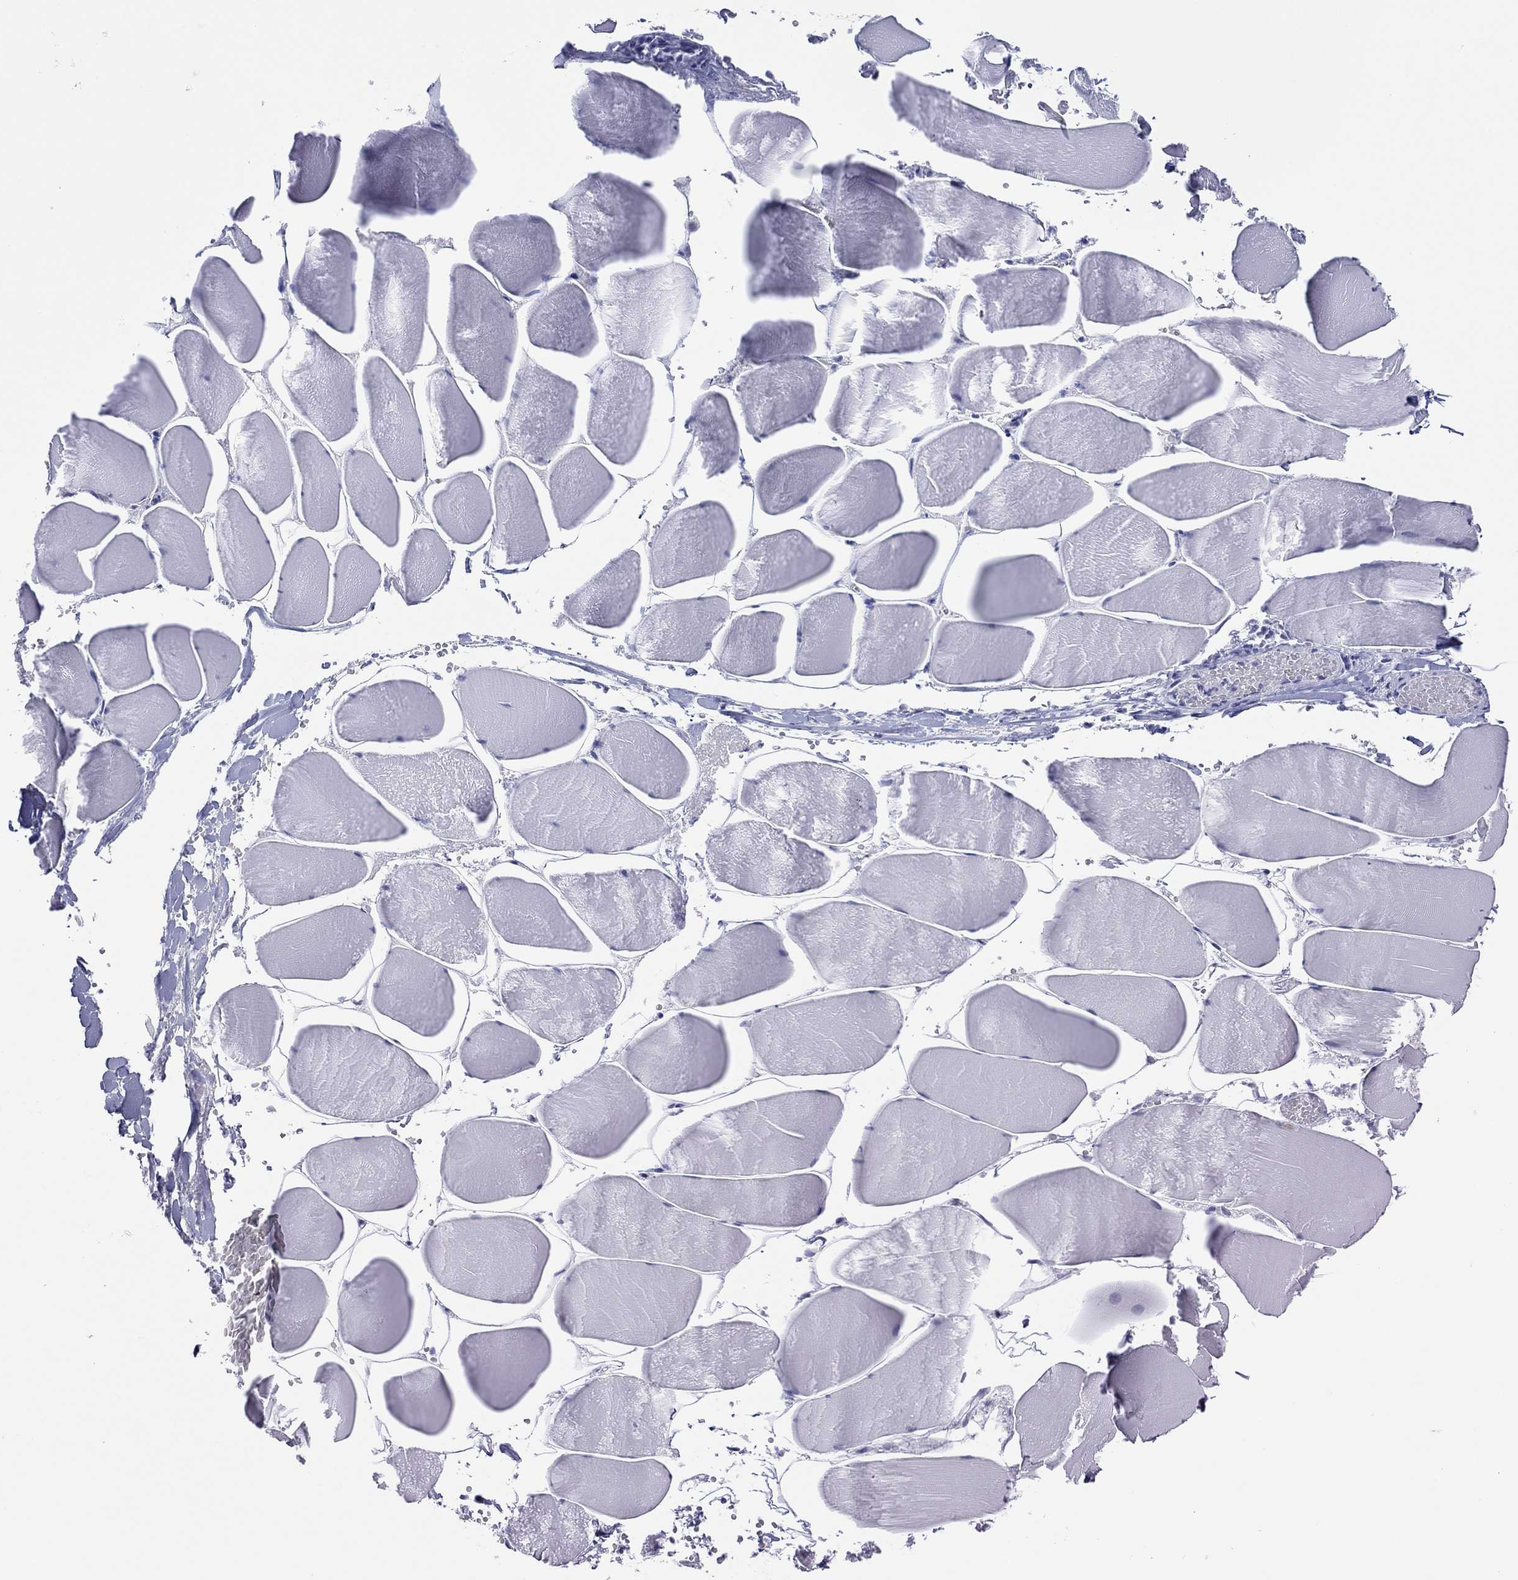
{"staining": {"intensity": "negative", "quantity": "none", "location": "none"}, "tissue": "skeletal muscle", "cell_type": "Myocytes", "image_type": "normal", "snomed": [{"axis": "morphology", "description": "Normal tissue, NOS"}, {"axis": "morphology", "description": "Malignant melanoma, Metastatic site"}, {"axis": "topography", "description": "Skeletal muscle"}], "caption": "Immunohistochemistry (IHC) micrograph of unremarkable skeletal muscle: skeletal muscle stained with DAB (3,3'-diaminobenzidine) exhibits no significant protein positivity in myocytes.", "gene": "MAGEB6", "patient": {"sex": "male", "age": 50}}